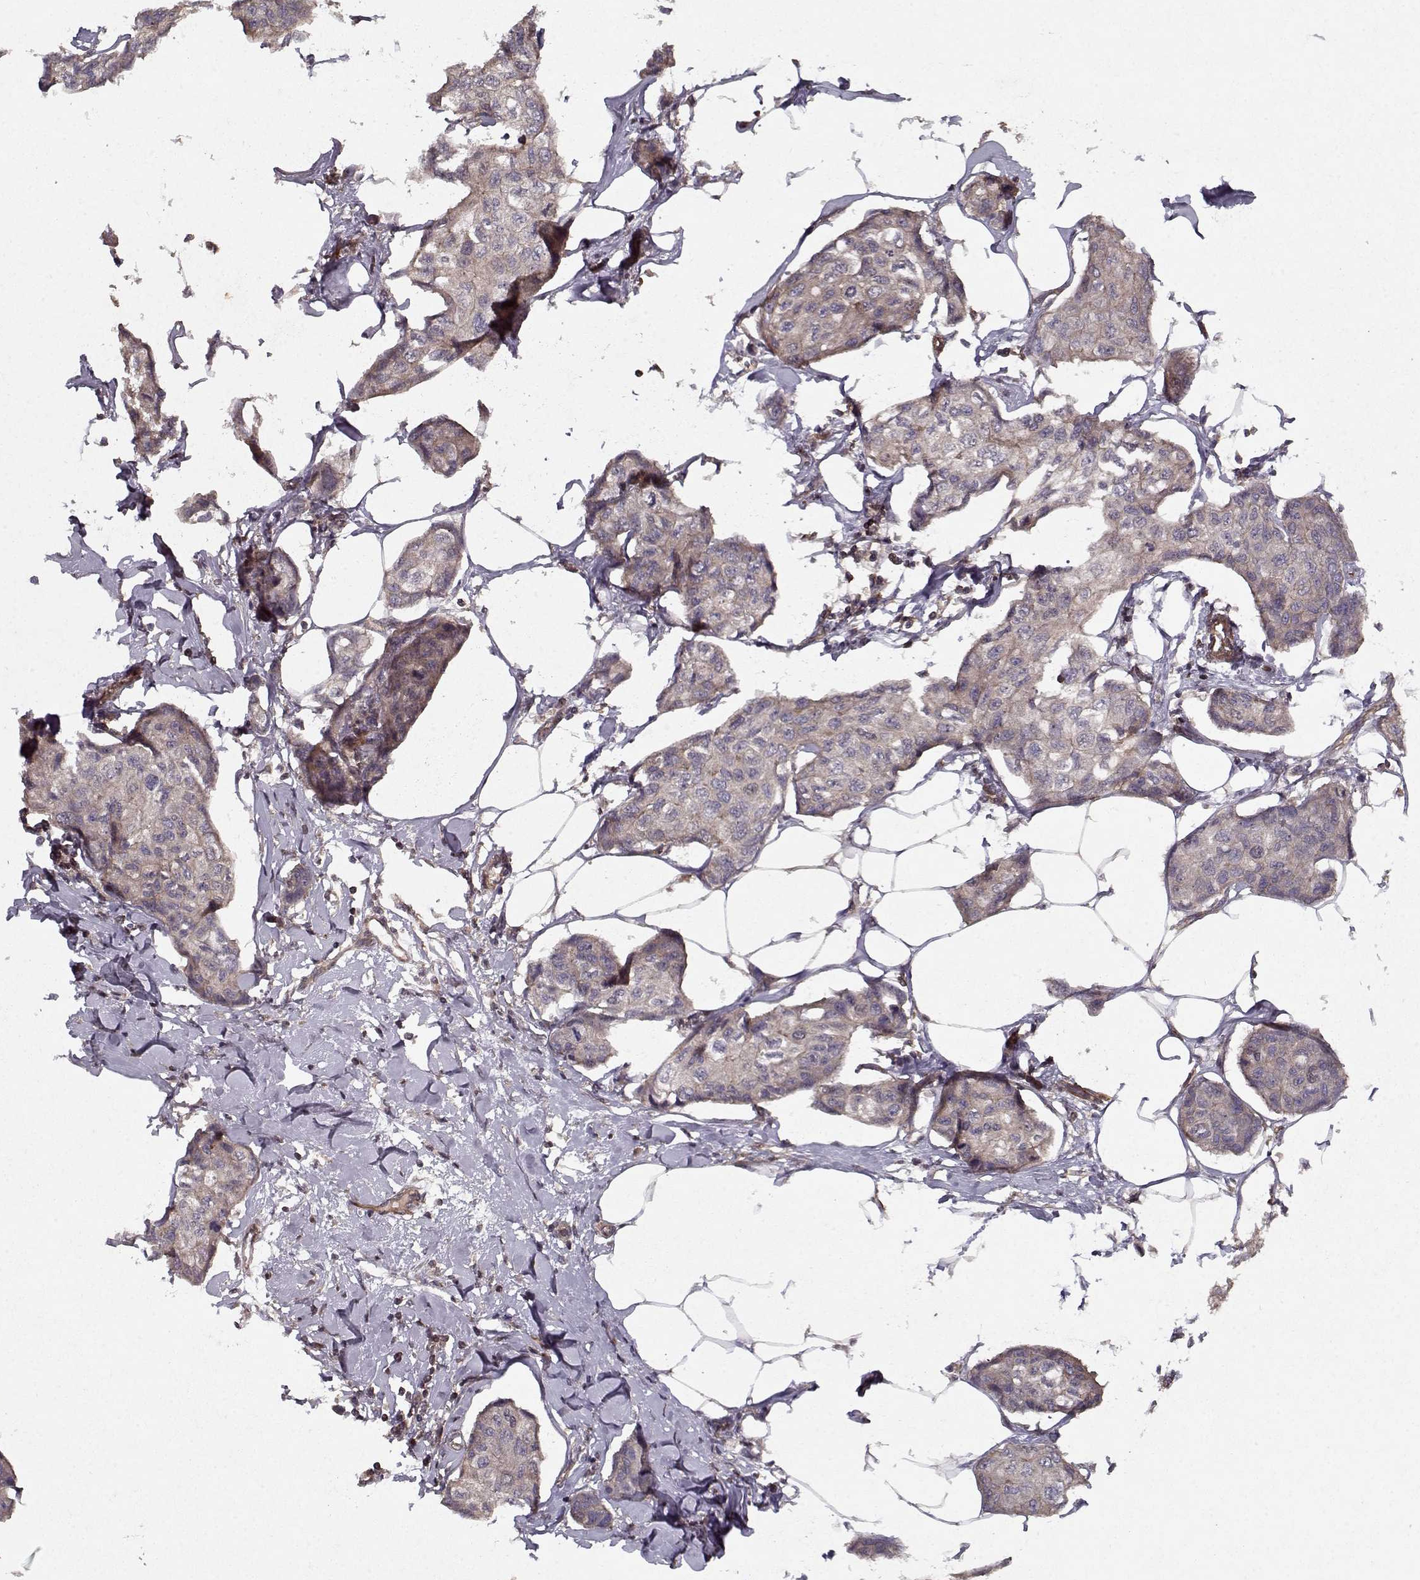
{"staining": {"intensity": "negative", "quantity": "none", "location": "none"}, "tissue": "breast cancer", "cell_type": "Tumor cells", "image_type": "cancer", "snomed": [{"axis": "morphology", "description": "Duct carcinoma"}, {"axis": "topography", "description": "Breast"}], "caption": "Breast cancer was stained to show a protein in brown. There is no significant expression in tumor cells.", "gene": "PPP1R12A", "patient": {"sex": "female", "age": 80}}